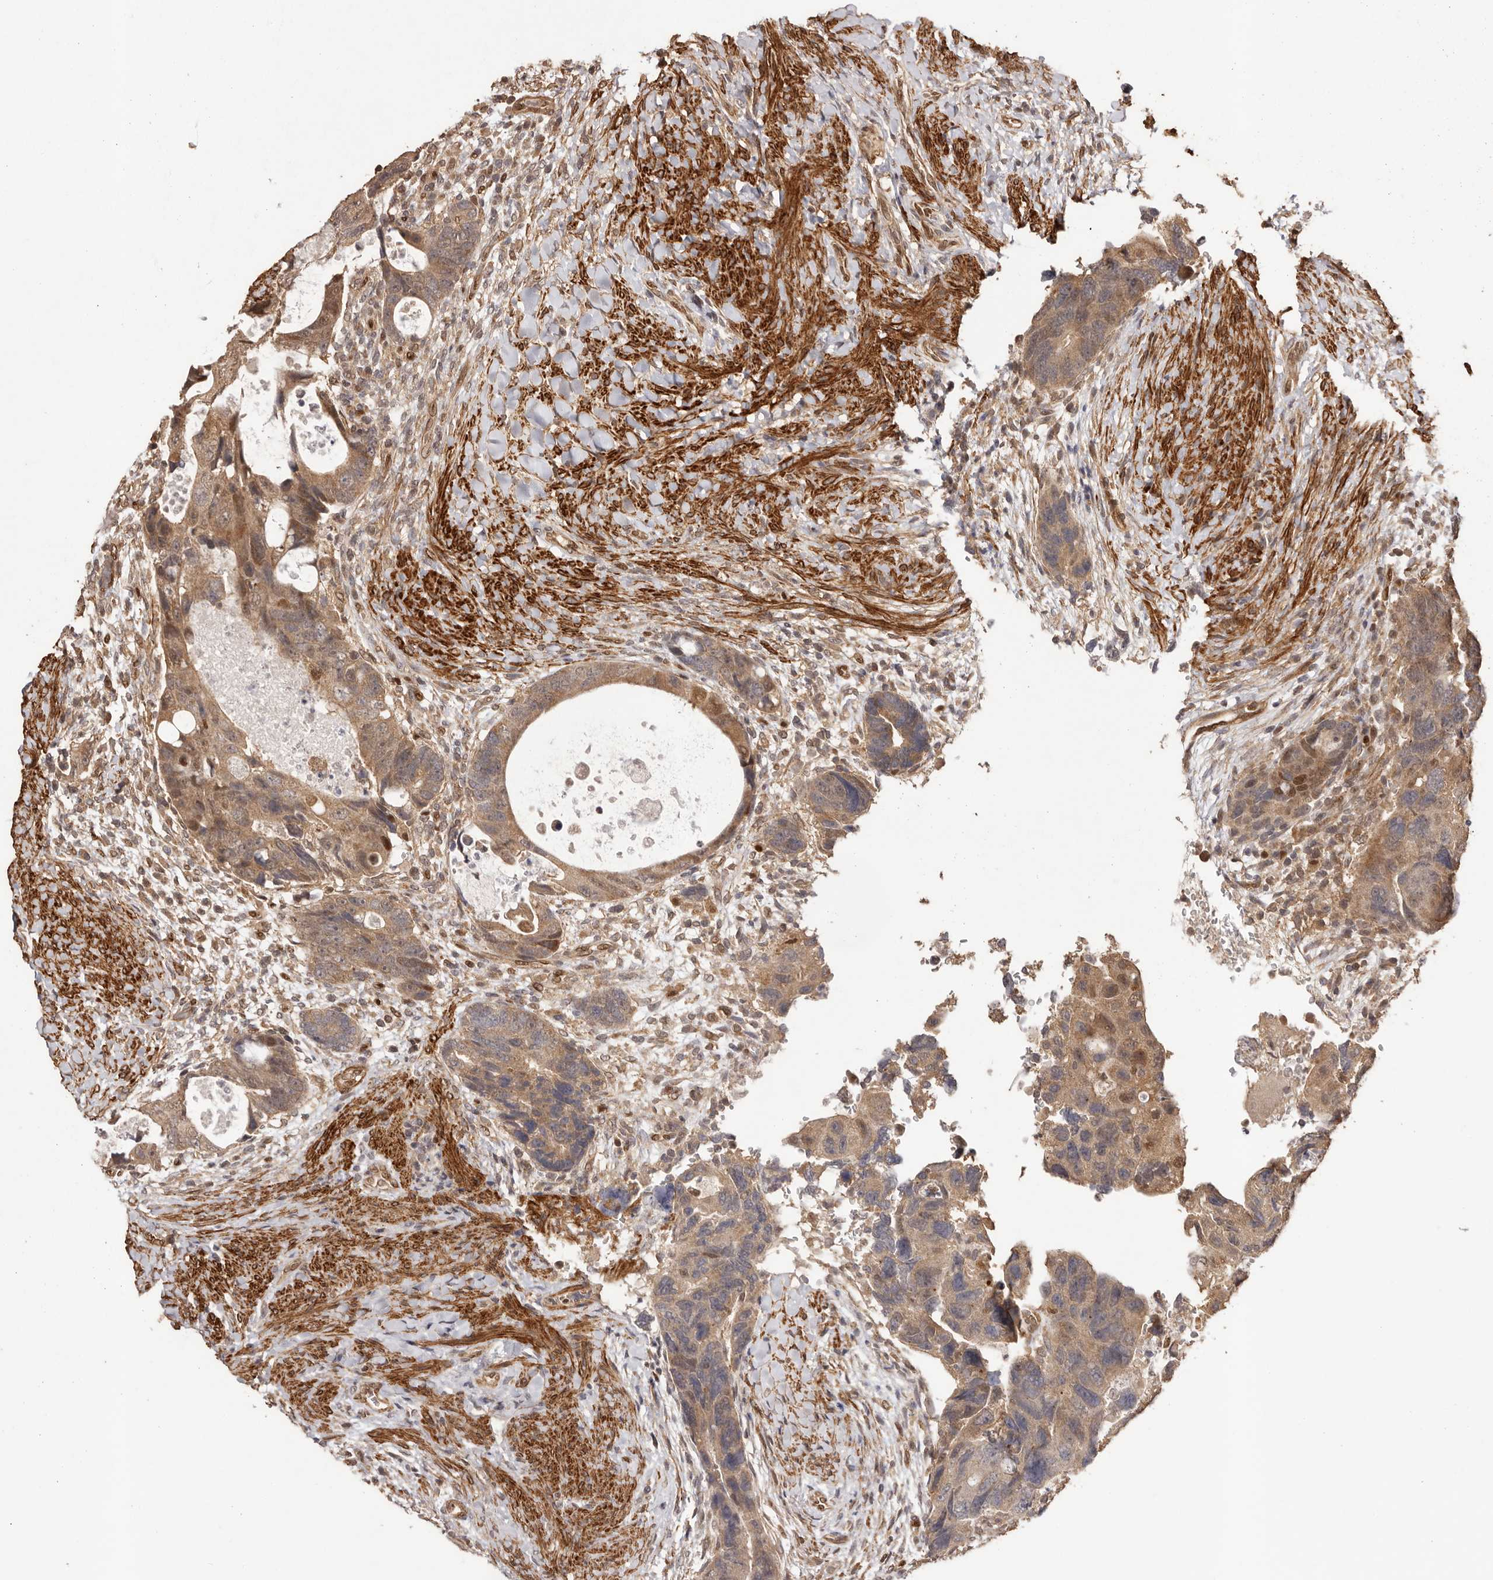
{"staining": {"intensity": "moderate", "quantity": "25%-75%", "location": "cytoplasmic/membranous,nuclear"}, "tissue": "colorectal cancer", "cell_type": "Tumor cells", "image_type": "cancer", "snomed": [{"axis": "morphology", "description": "Adenocarcinoma, NOS"}, {"axis": "topography", "description": "Rectum"}], "caption": "Immunohistochemical staining of colorectal cancer demonstrates medium levels of moderate cytoplasmic/membranous and nuclear positivity in approximately 25%-75% of tumor cells.", "gene": "UBR2", "patient": {"sex": "male", "age": 59}}